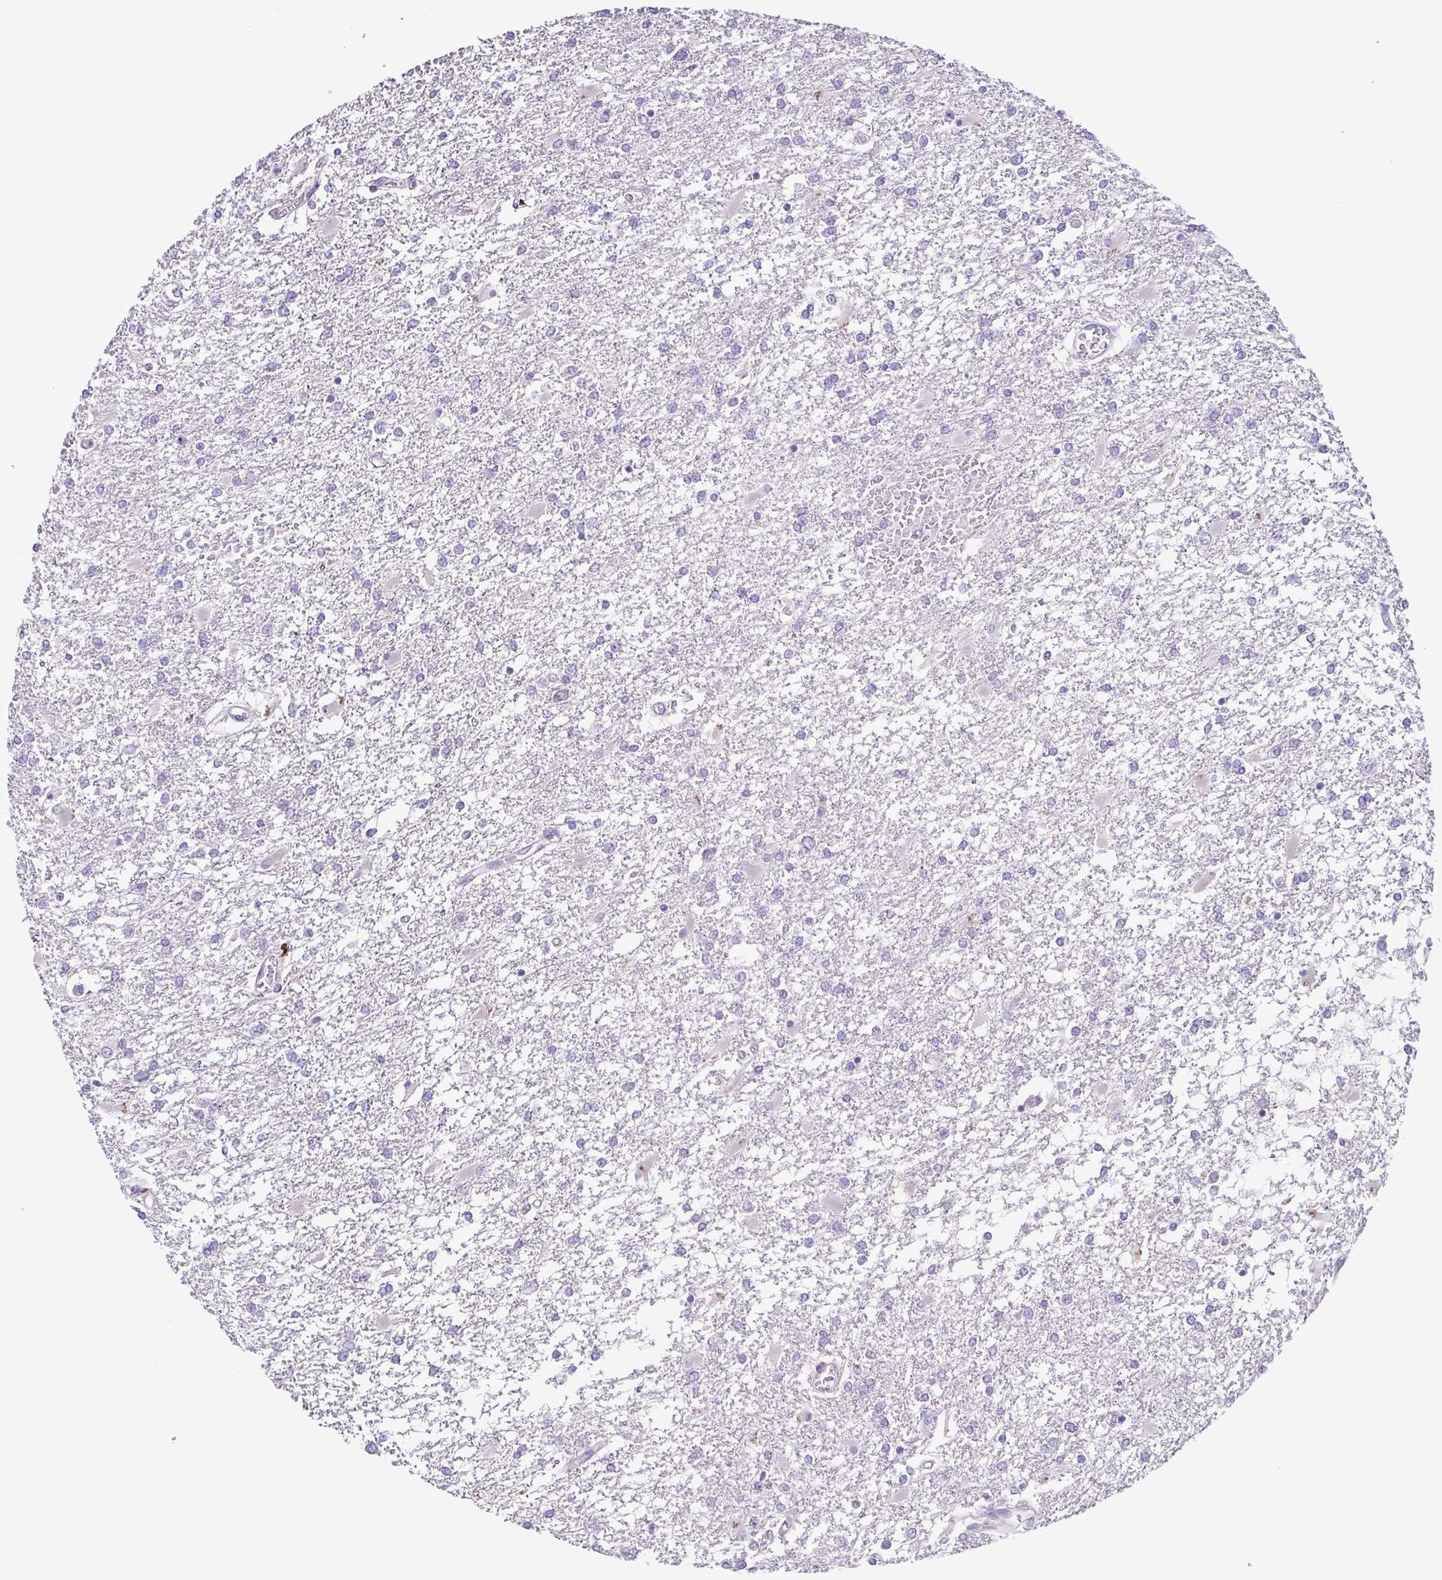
{"staining": {"intensity": "negative", "quantity": "none", "location": "none"}, "tissue": "glioma", "cell_type": "Tumor cells", "image_type": "cancer", "snomed": [{"axis": "morphology", "description": "Glioma, malignant, High grade"}, {"axis": "topography", "description": "Cerebral cortex"}], "caption": "Immunohistochemical staining of glioma demonstrates no significant positivity in tumor cells.", "gene": "UBE2Q1", "patient": {"sex": "male", "age": 79}}